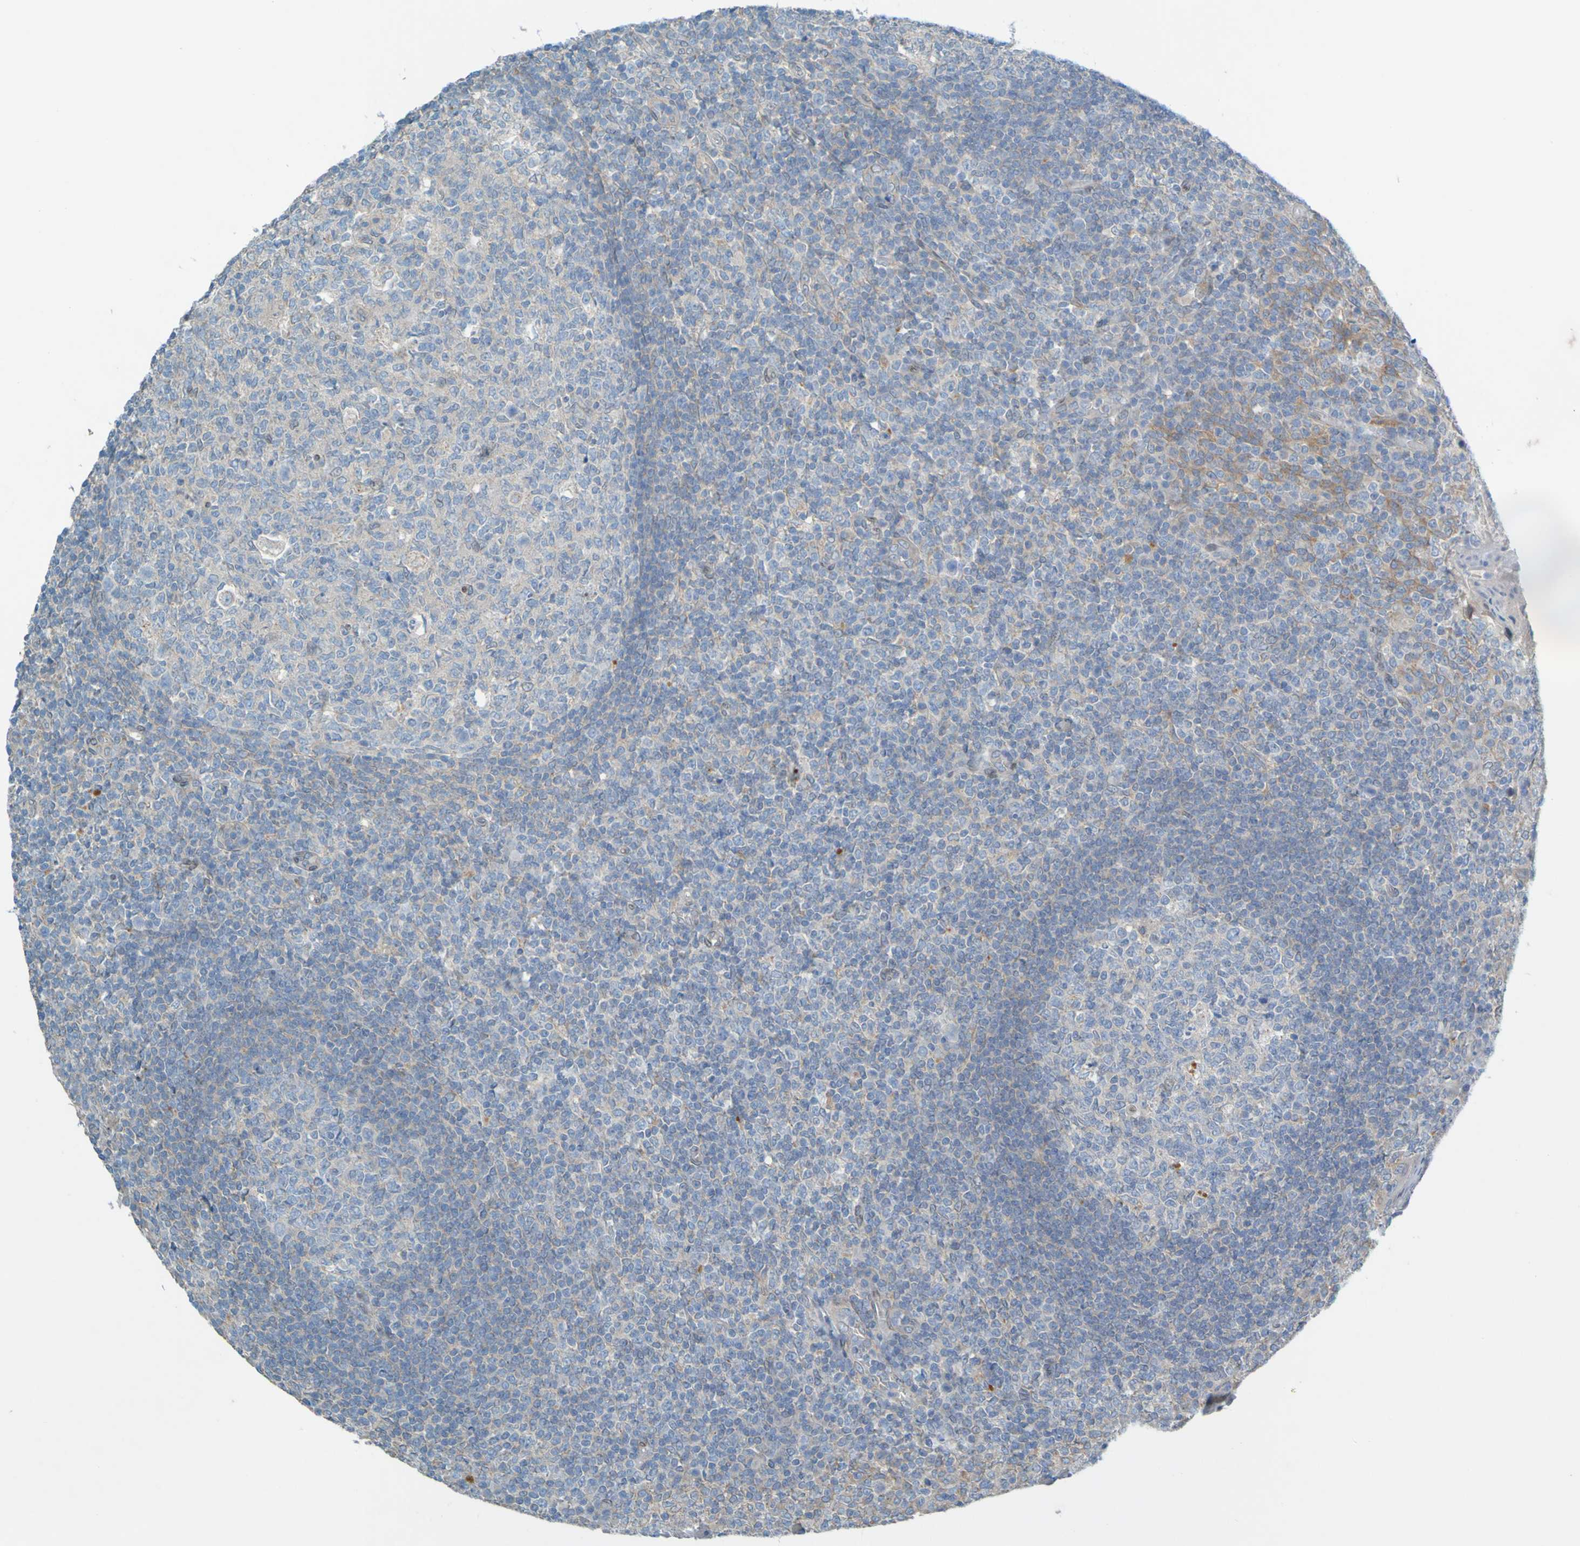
{"staining": {"intensity": "weak", "quantity": "<25%", "location": "cytoplasmic/membranous"}, "tissue": "tonsil", "cell_type": "Germinal center cells", "image_type": "normal", "snomed": [{"axis": "morphology", "description": "Normal tissue, NOS"}, {"axis": "topography", "description": "Tonsil"}], "caption": "Immunohistochemical staining of benign human tonsil demonstrates no significant positivity in germinal center cells. (Immunohistochemistry (ihc), brightfield microscopy, high magnification).", "gene": "MAG", "patient": {"sex": "female", "age": 19}}